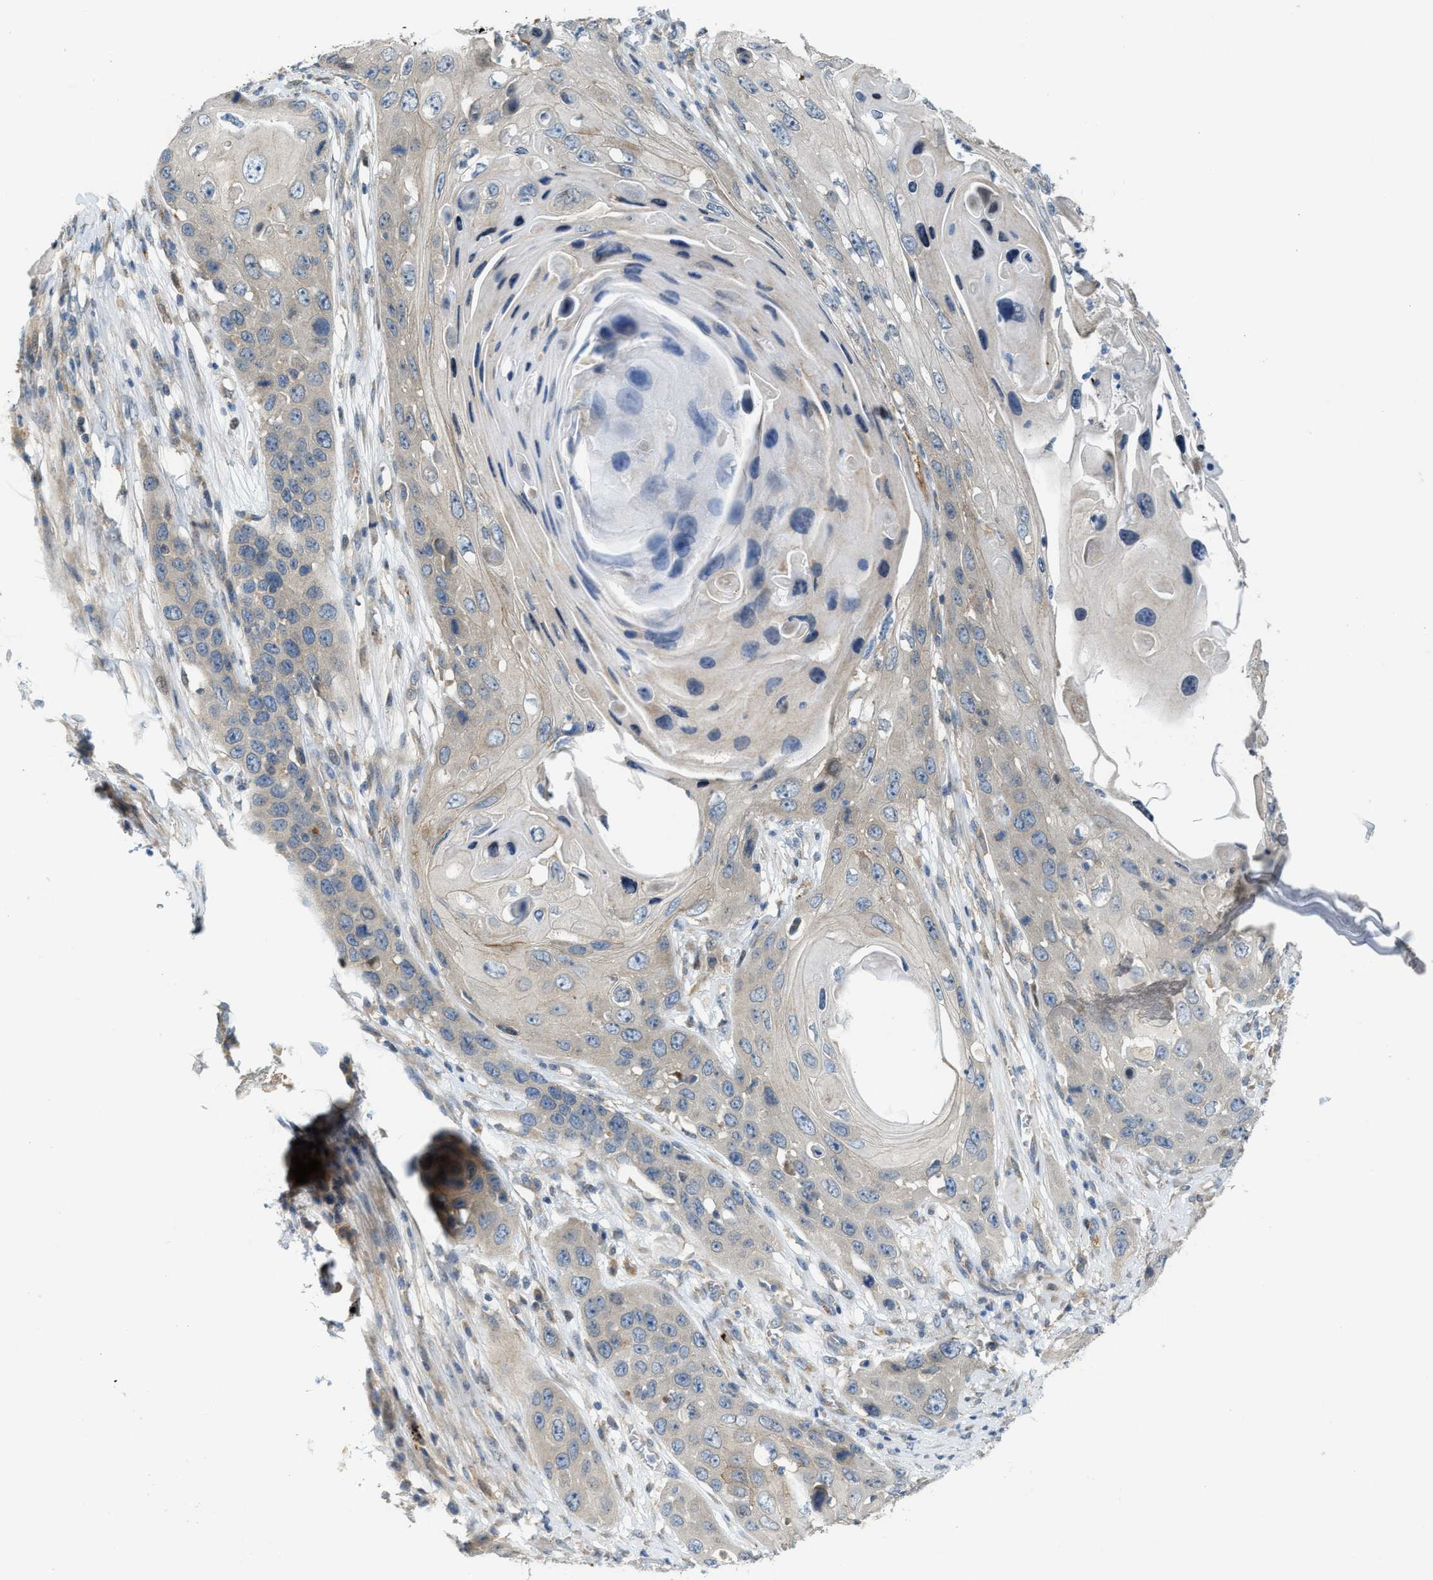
{"staining": {"intensity": "weak", "quantity": "<25%", "location": "cytoplasmic/membranous"}, "tissue": "skin cancer", "cell_type": "Tumor cells", "image_type": "cancer", "snomed": [{"axis": "morphology", "description": "Squamous cell carcinoma, NOS"}, {"axis": "topography", "description": "Skin"}], "caption": "Skin cancer stained for a protein using IHC displays no staining tumor cells.", "gene": "KLHDC10", "patient": {"sex": "male", "age": 55}}